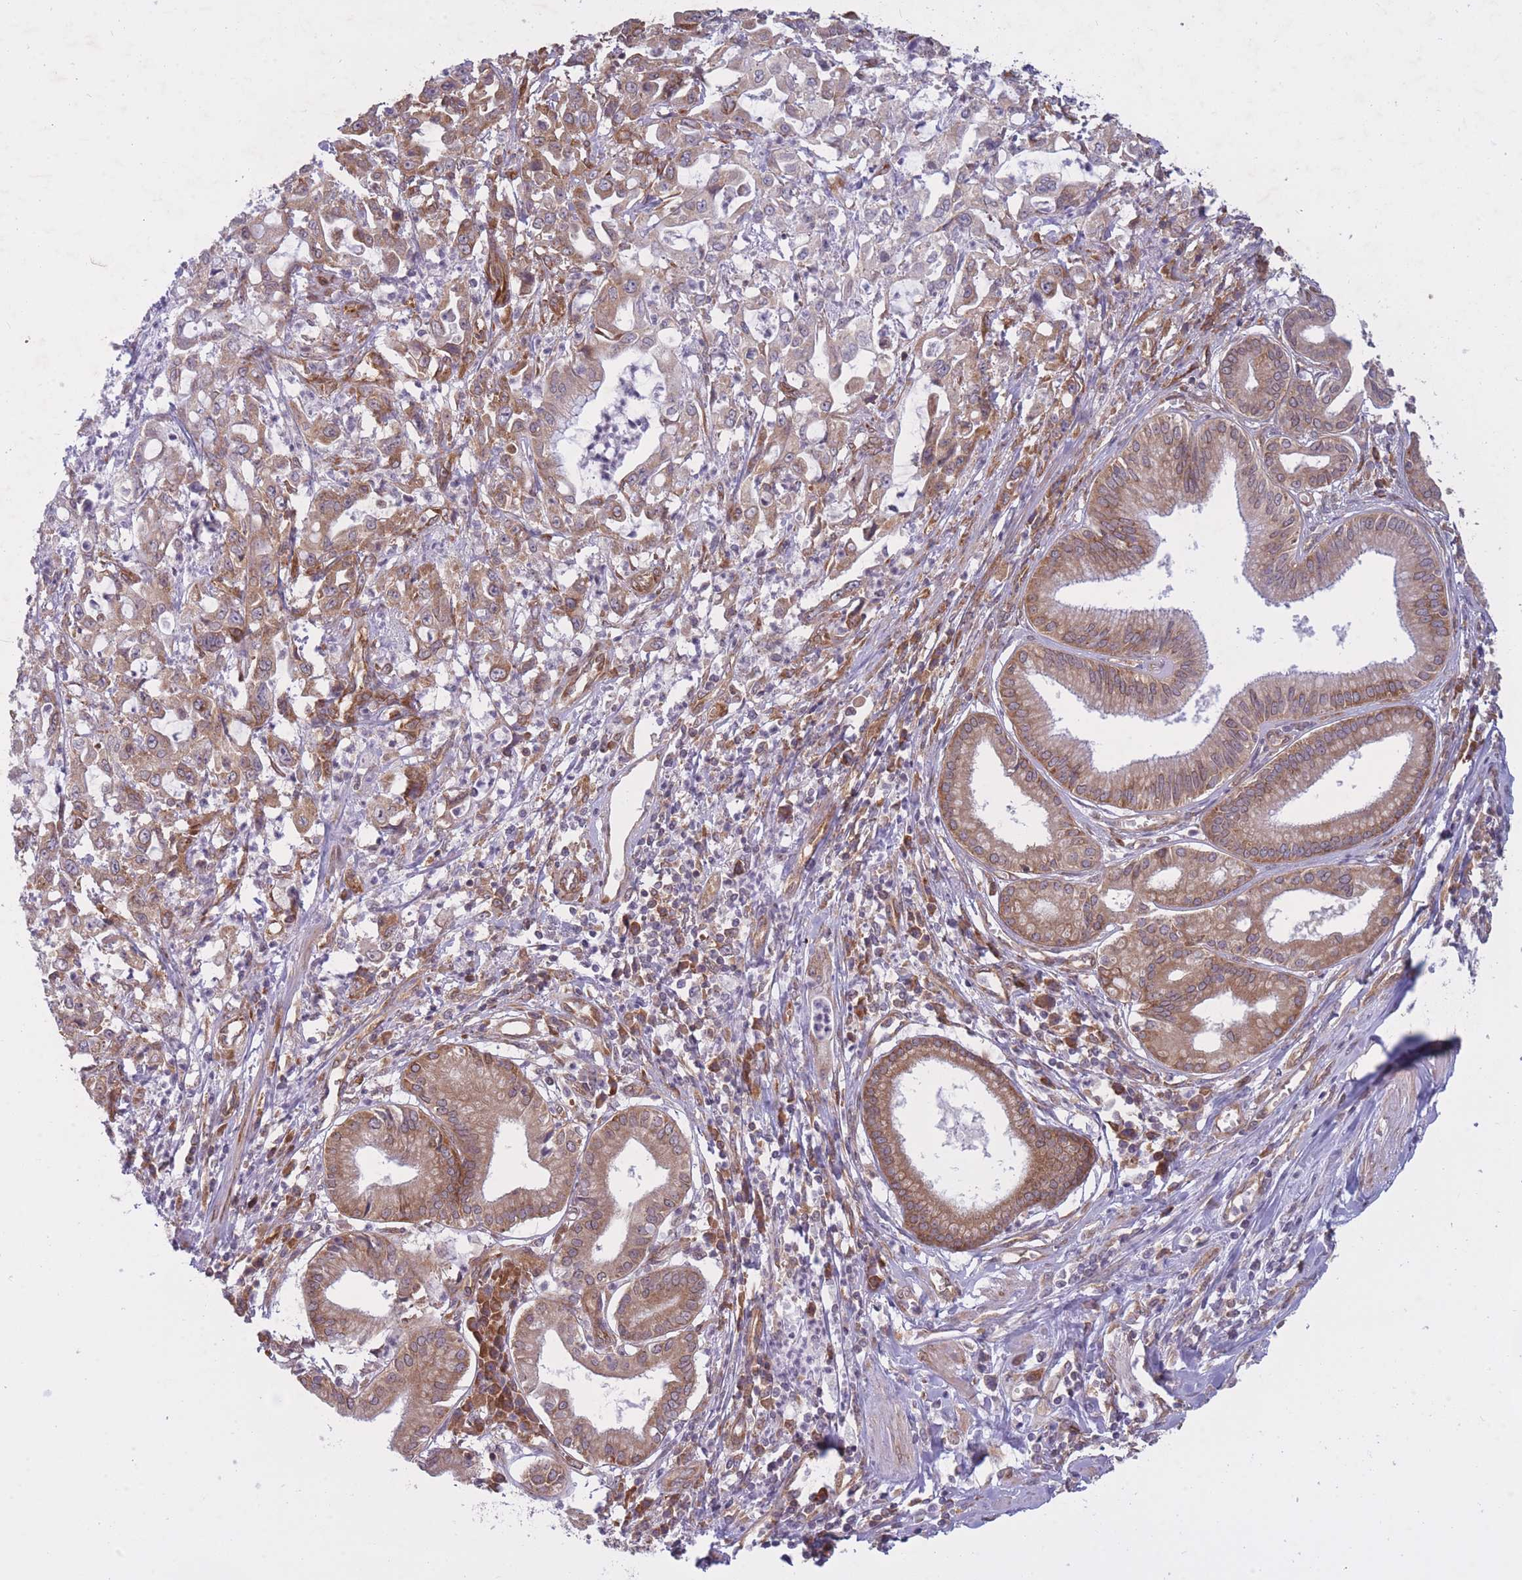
{"staining": {"intensity": "moderate", "quantity": "25%-75%", "location": "cytoplasmic/membranous"}, "tissue": "pancreatic cancer", "cell_type": "Tumor cells", "image_type": "cancer", "snomed": [{"axis": "morphology", "description": "Adenocarcinoma, NOS"}, {"axis": "topography", "description": "Pancreas"}], "caption": "Human adenocarcinoma (pancreatic) stained with a brown dye displays moderate cytoplasmic/membranous positive positivity in about 25%-75% of tumor cells.", "gene": "CCDC124", "patient": {"sex": "female", "age": 61}}